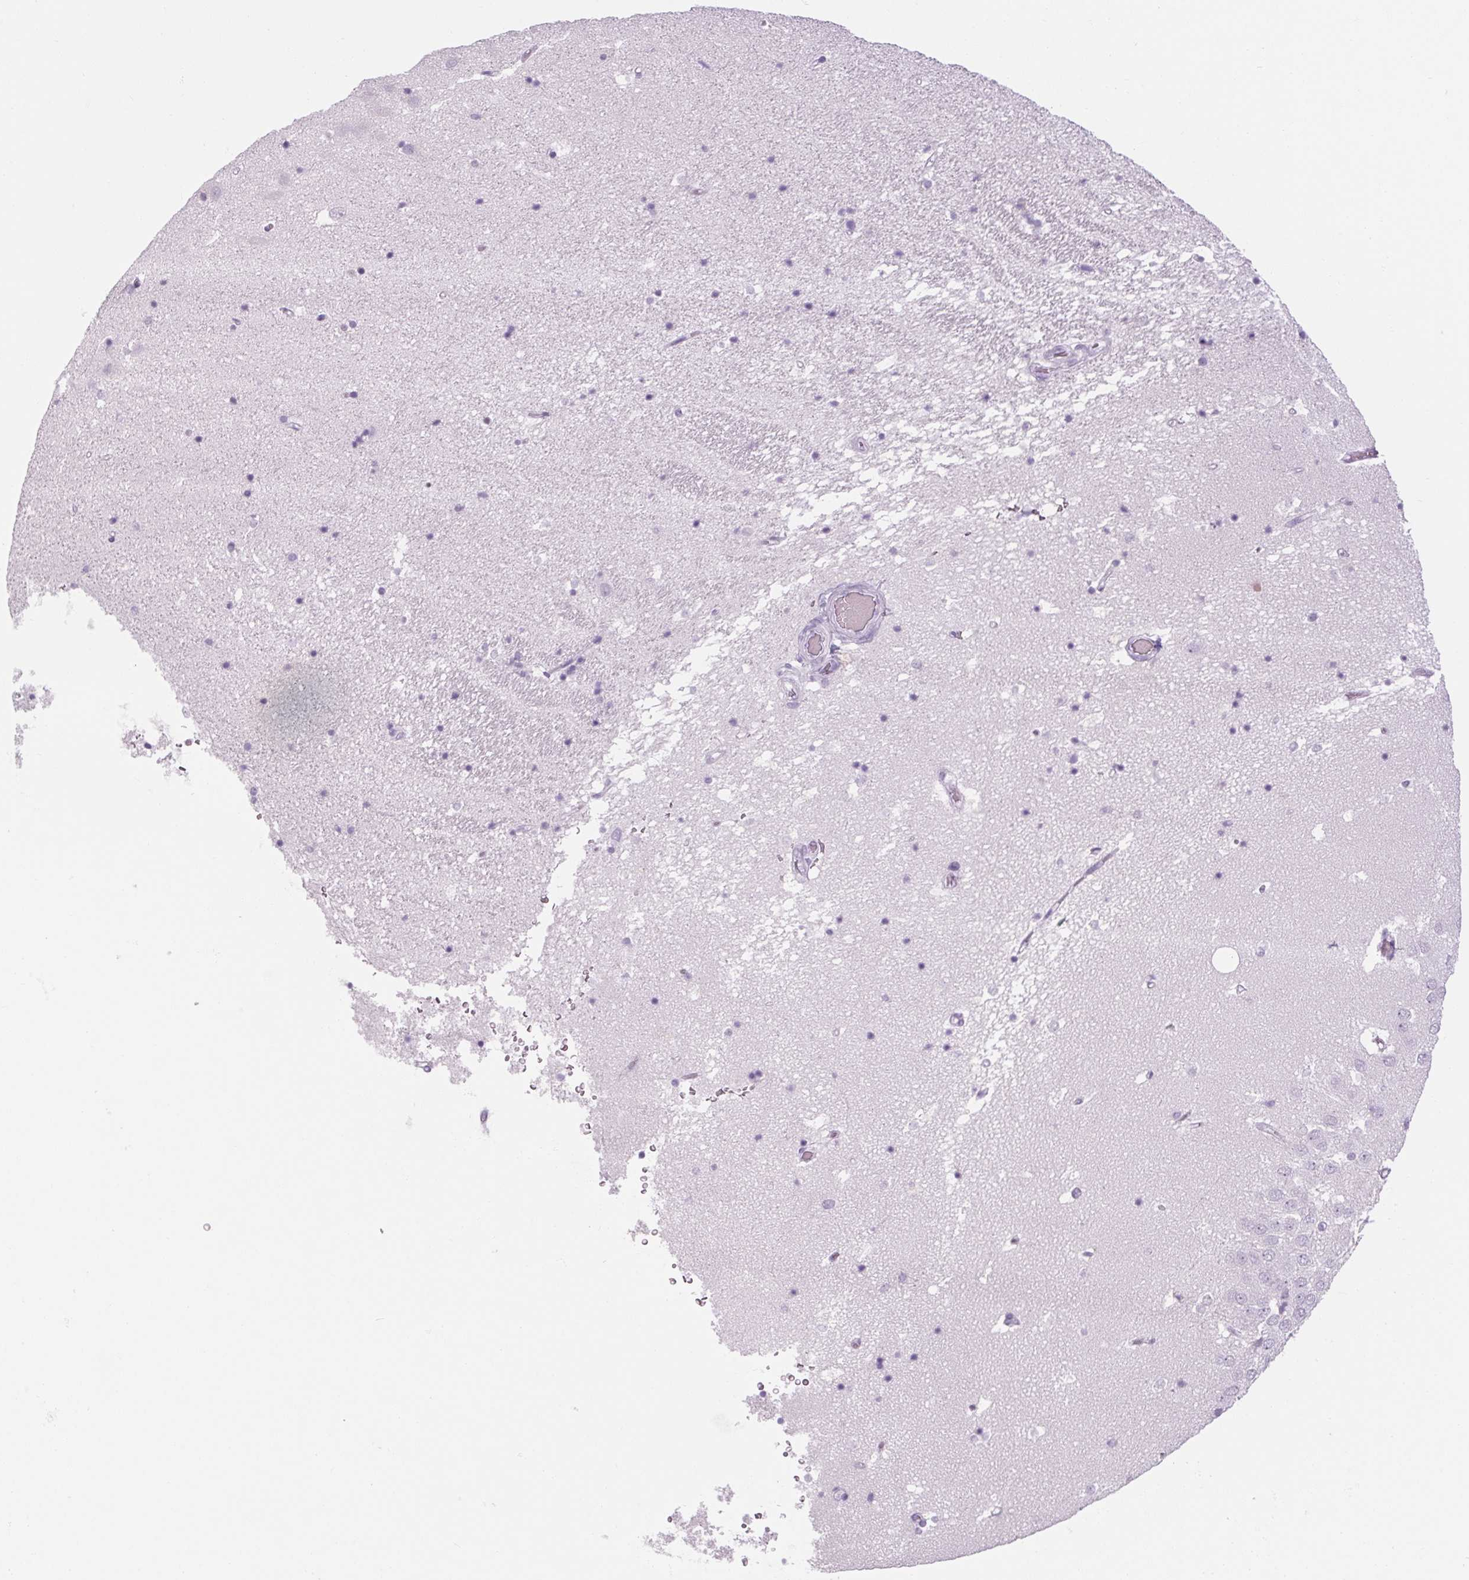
{"staining": {"intensity": "negative", "quantity": "none", "location": "none"}, "tissue": "hippocampus", "cell_type": "Glial cells", "image_type": "normal", "snomed": [{"axis": "morphology", "description": "Normal tissue, NOS"}, {"axis": "topography", "description": "Hippocampus"}], "caption": "Immunohistochemical staining of normal hippocampus reveals no significant positivity in glial cells.", "gene": "RPTN", "patient": {"sex": "male", "age": 58}}